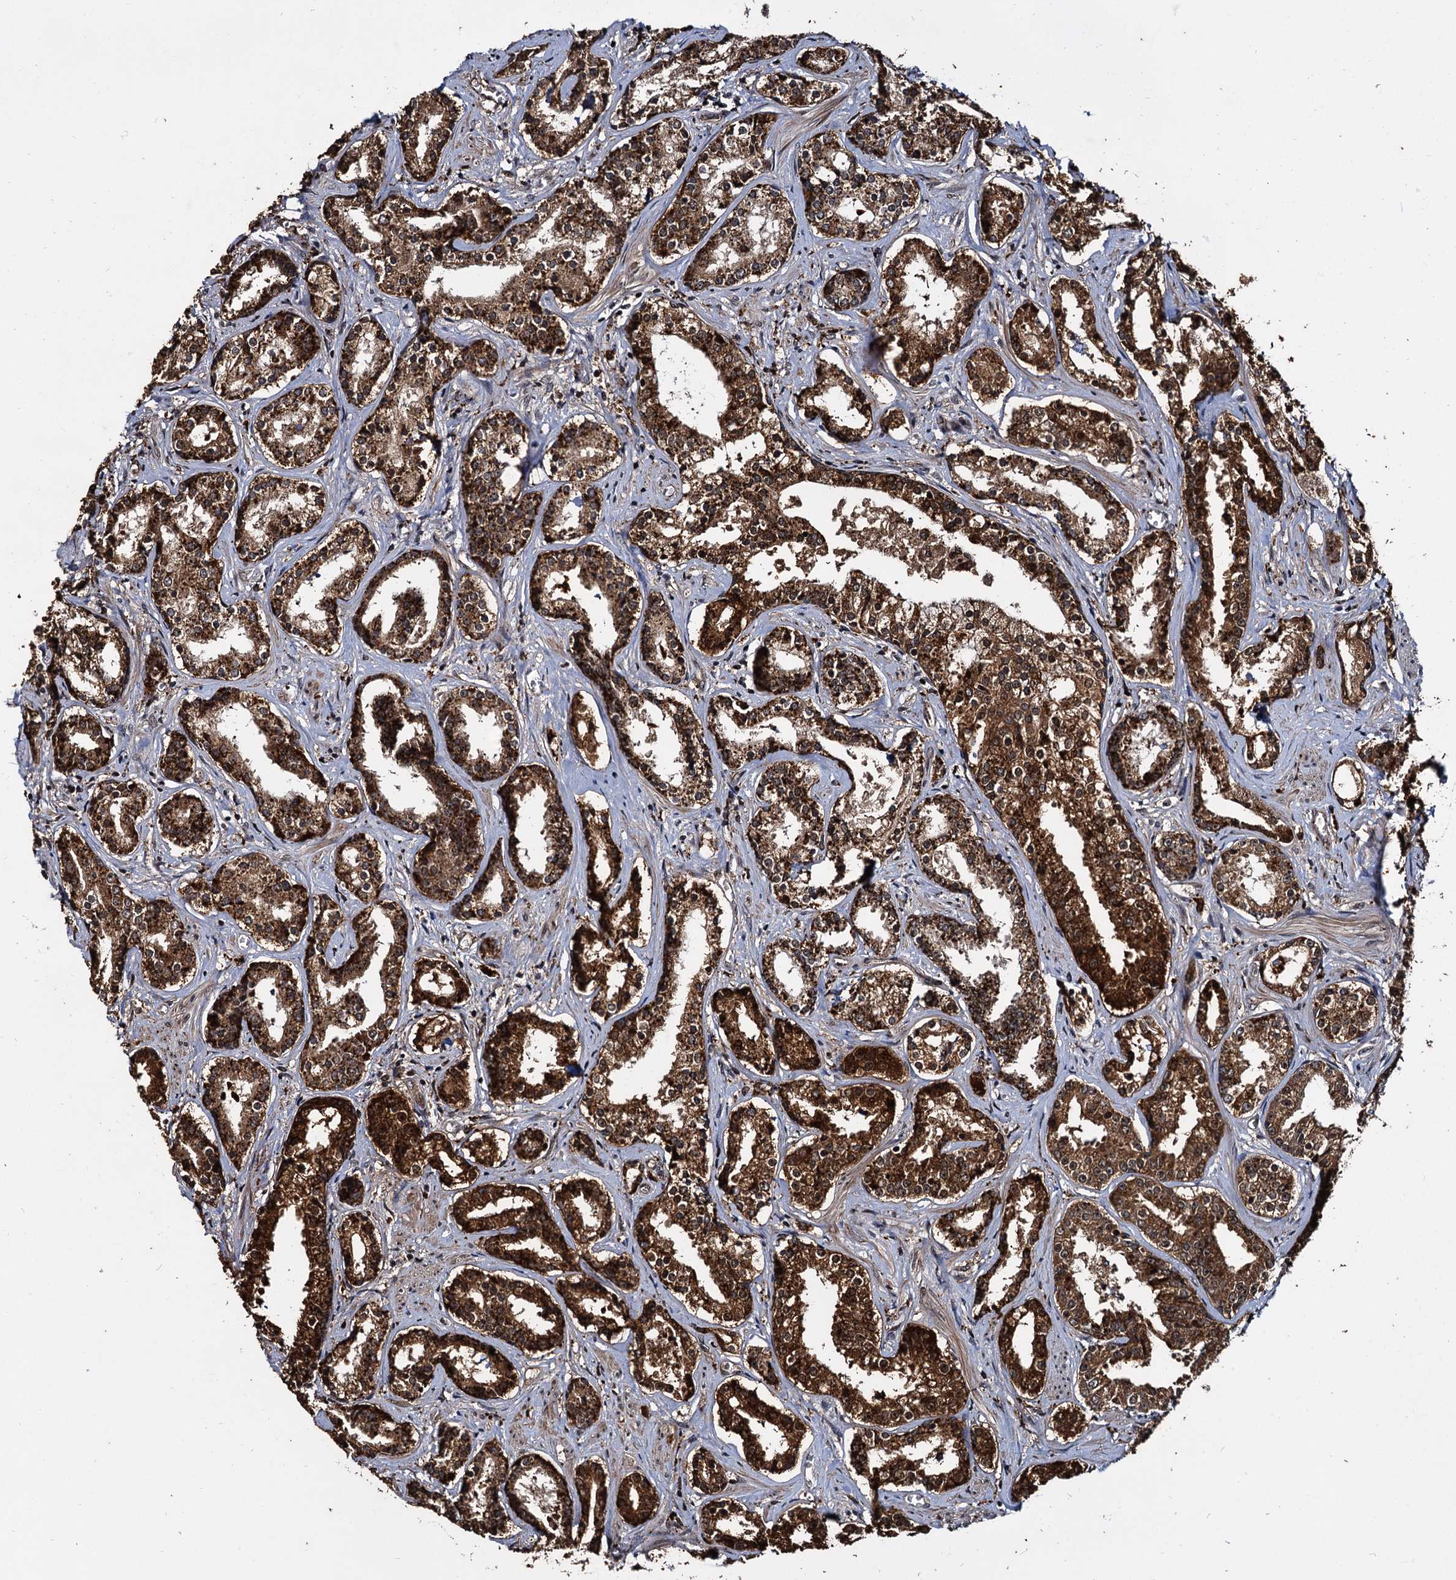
{"staining": {"intensity": "strong", "quantity": ">75%", "location": "cytoplasmic/membranous"}, "tissue": "prostate cancer", "cell_type": "Tumor cells", "image_type": "cancer", "snomed": [{"axis": "morphology", "description": "Adenocarcinoma, High grade"}, {"axis": "topography", "description": "Prostate"}], "caption": "DAB (3,3'-diaminobenzidine) immunohistochemical staining of human high-grade adenocarcinoma (prostate) reveals strong cytoplasmic/membranous protein positivity in approximately >75% of tumor cells.", "gene": "CEP192", "patient": {"sex": "male", "age": 58}}